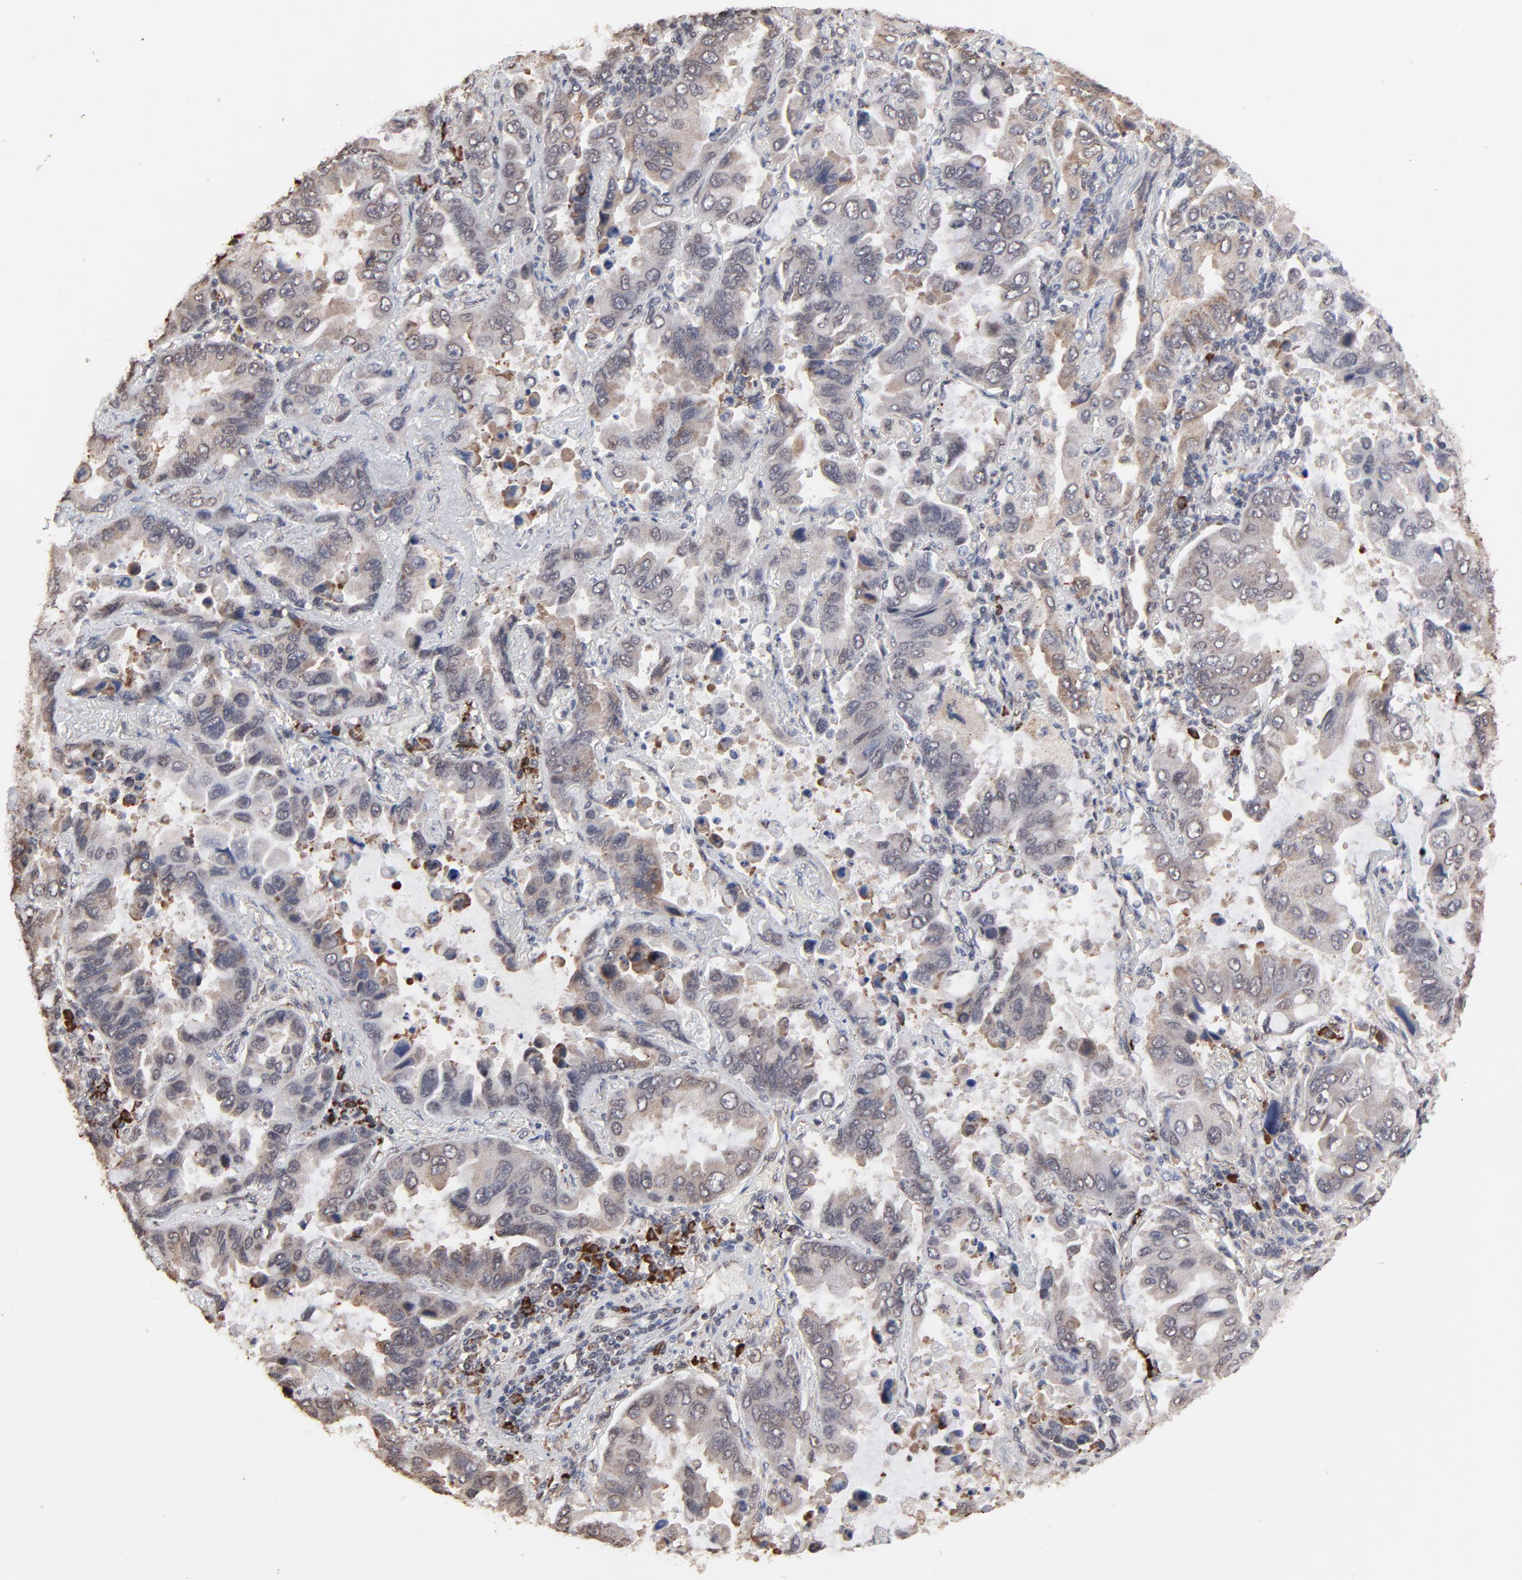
{"staining": {"intensity": "weak", "quantity": "25%-75%", "location": "cytoplasmic/membranous"}, "tissue": "lung cancer", "cell_type": "Tumor cells", "image_type": "cancer", "snomed": [{"axis": "morphology", "description": "Adenocarcinoma, NOS"}, {"axis": "topography", "description": "Lung"}], "caption": "Brown immunohistochemical staining in lung cancer exhibits weak cytoplasmic/membranous staining in about 25%-75% of tumor cells.", "gene": "CHM", "patient": {"sex": "male", "age": 64}}